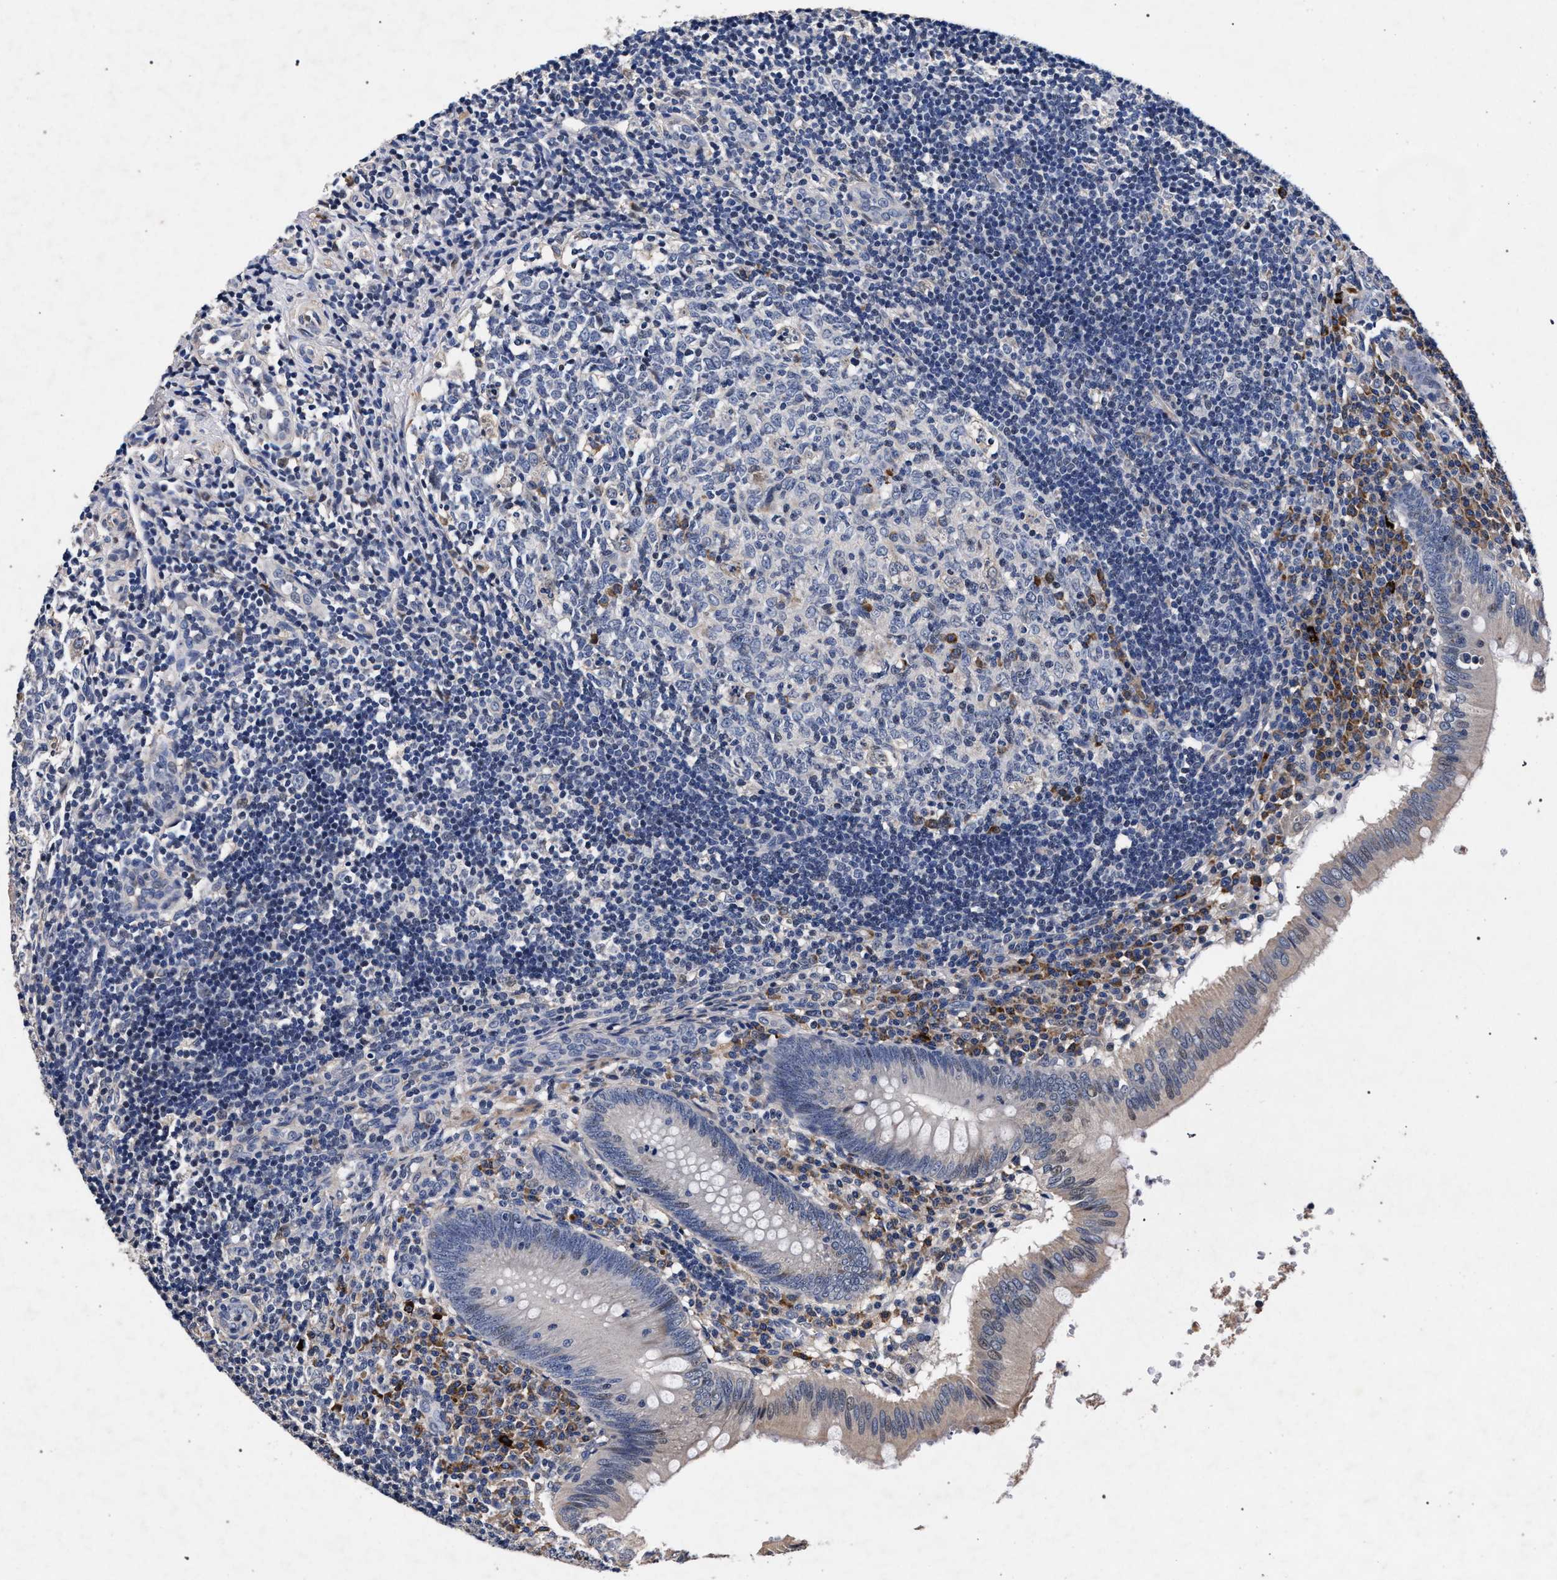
{"staining": {"intensity": "weak", "quantity": "<25%", "location": "cytoplasmic/membranous"}, "tissue": "appendix", "cell_type": "Glandular cells", "image_type": "normal", "snomed": [{"axis": "morphology", "description": "Normal tissue, NOS"}, {"axis": "topography", "description": "Appendix"}], "caption": "Micrograph shows no significant protein positivity in glandular cells of unremarkable appendix.", "gene": "CFAP95", "patient": {"sex": "male", "age": 8}}